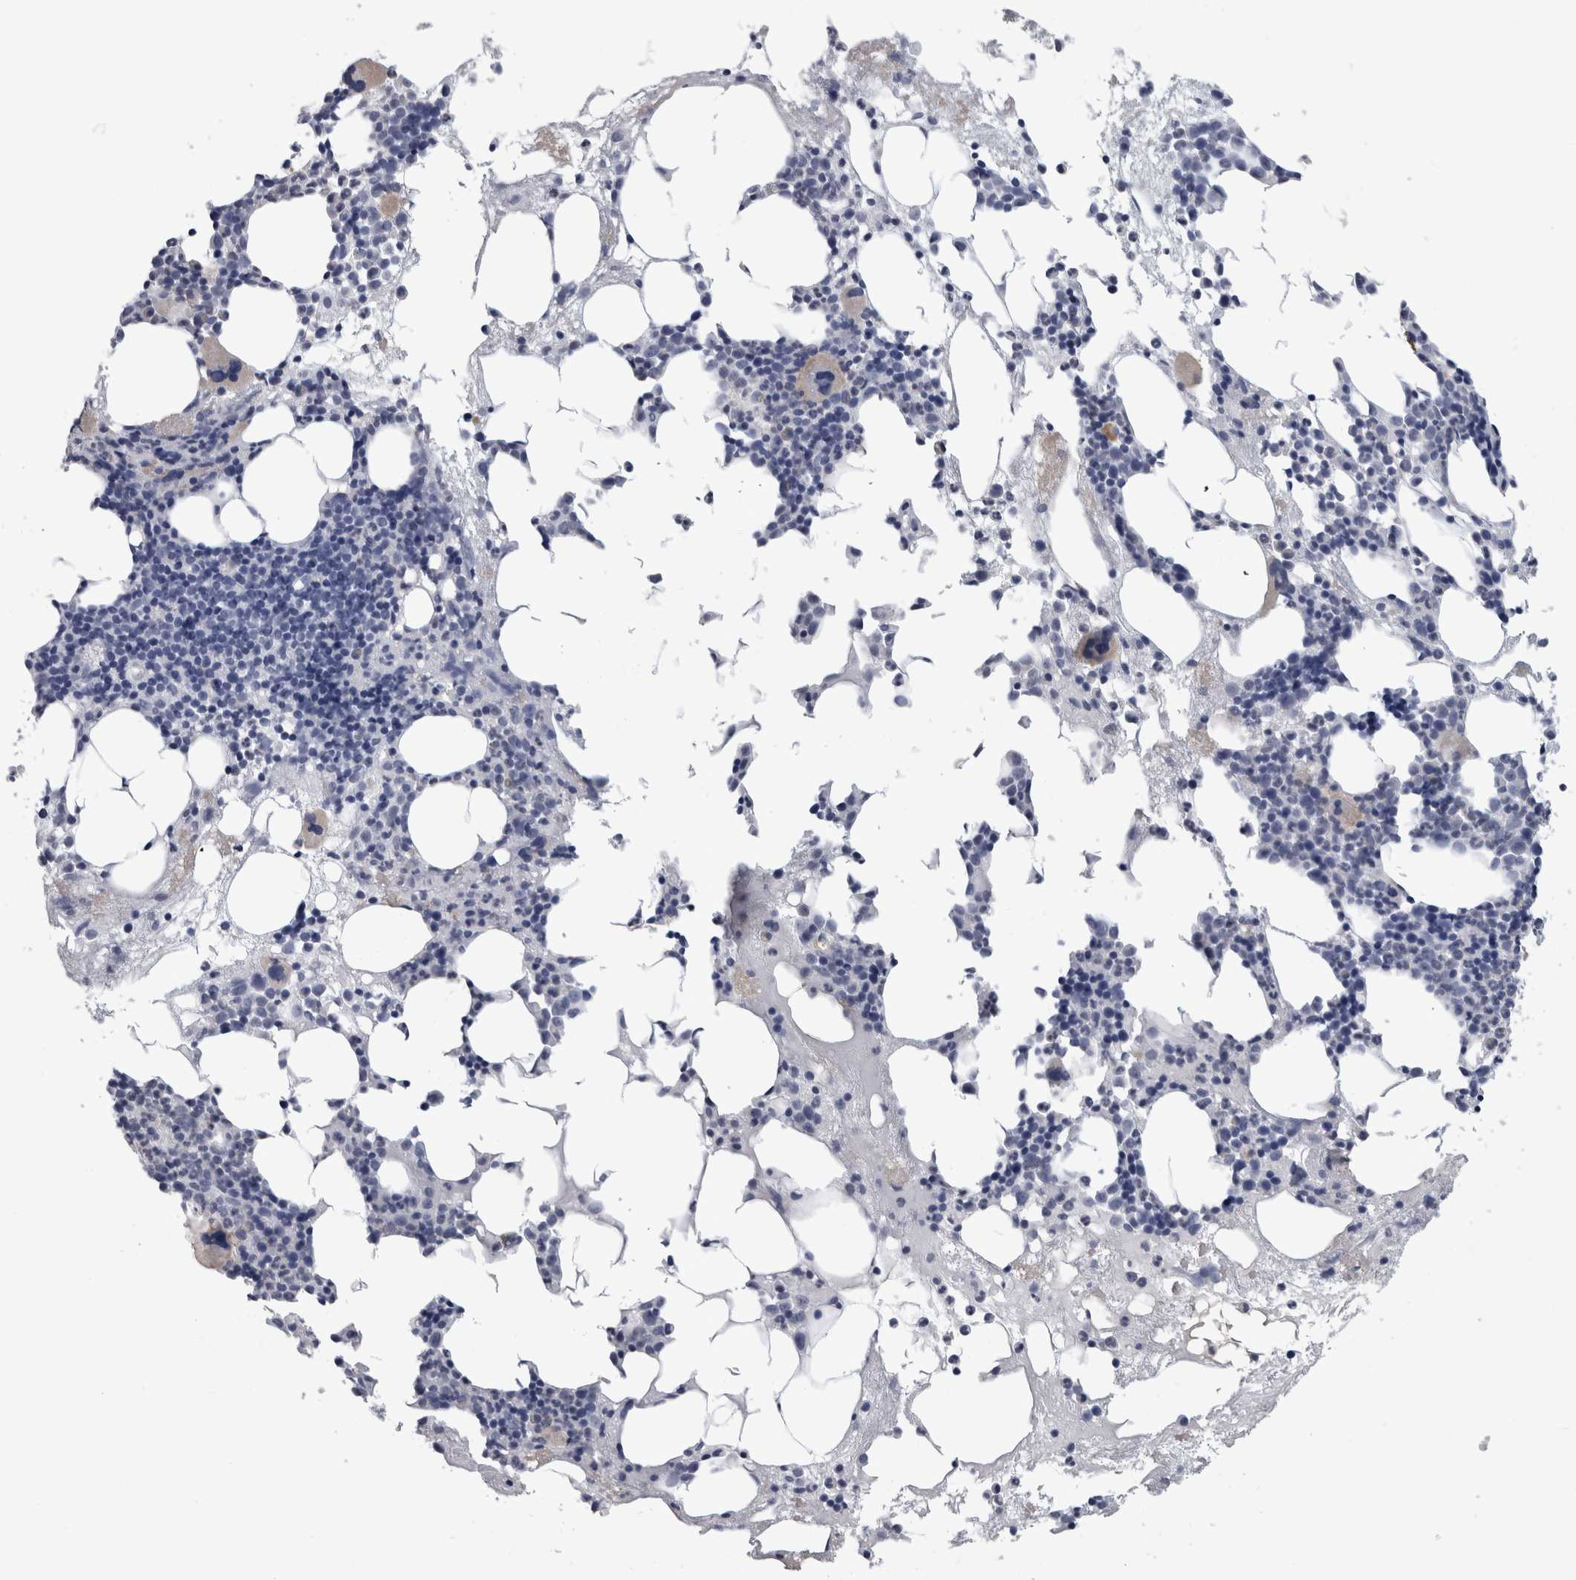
{"staining": {"intensity": "moderate", "quantity": "<25%", "location": "cytoplasmic/membranous"}, "tissue": "bone marrow", "cell_type": "Hematopoietic cells", "image_type": "normal", "snomed": [{"axis": "morphology", "description": "Normal tissue, NOS"}, {"axis": "morphology", "description": "Inflammation, NOS"}, {"axis": "topography", "description": "Bone marrow"}], "caption": "About <25% of hematopoietic cells in unremarkable bone marrow reveal moderate cytoplasmic/membranous protein staining as visualized by brown immunohistochemical staining.", "gene": "ALDH8A1", "patient": {"sex": "female", "age": 81}}